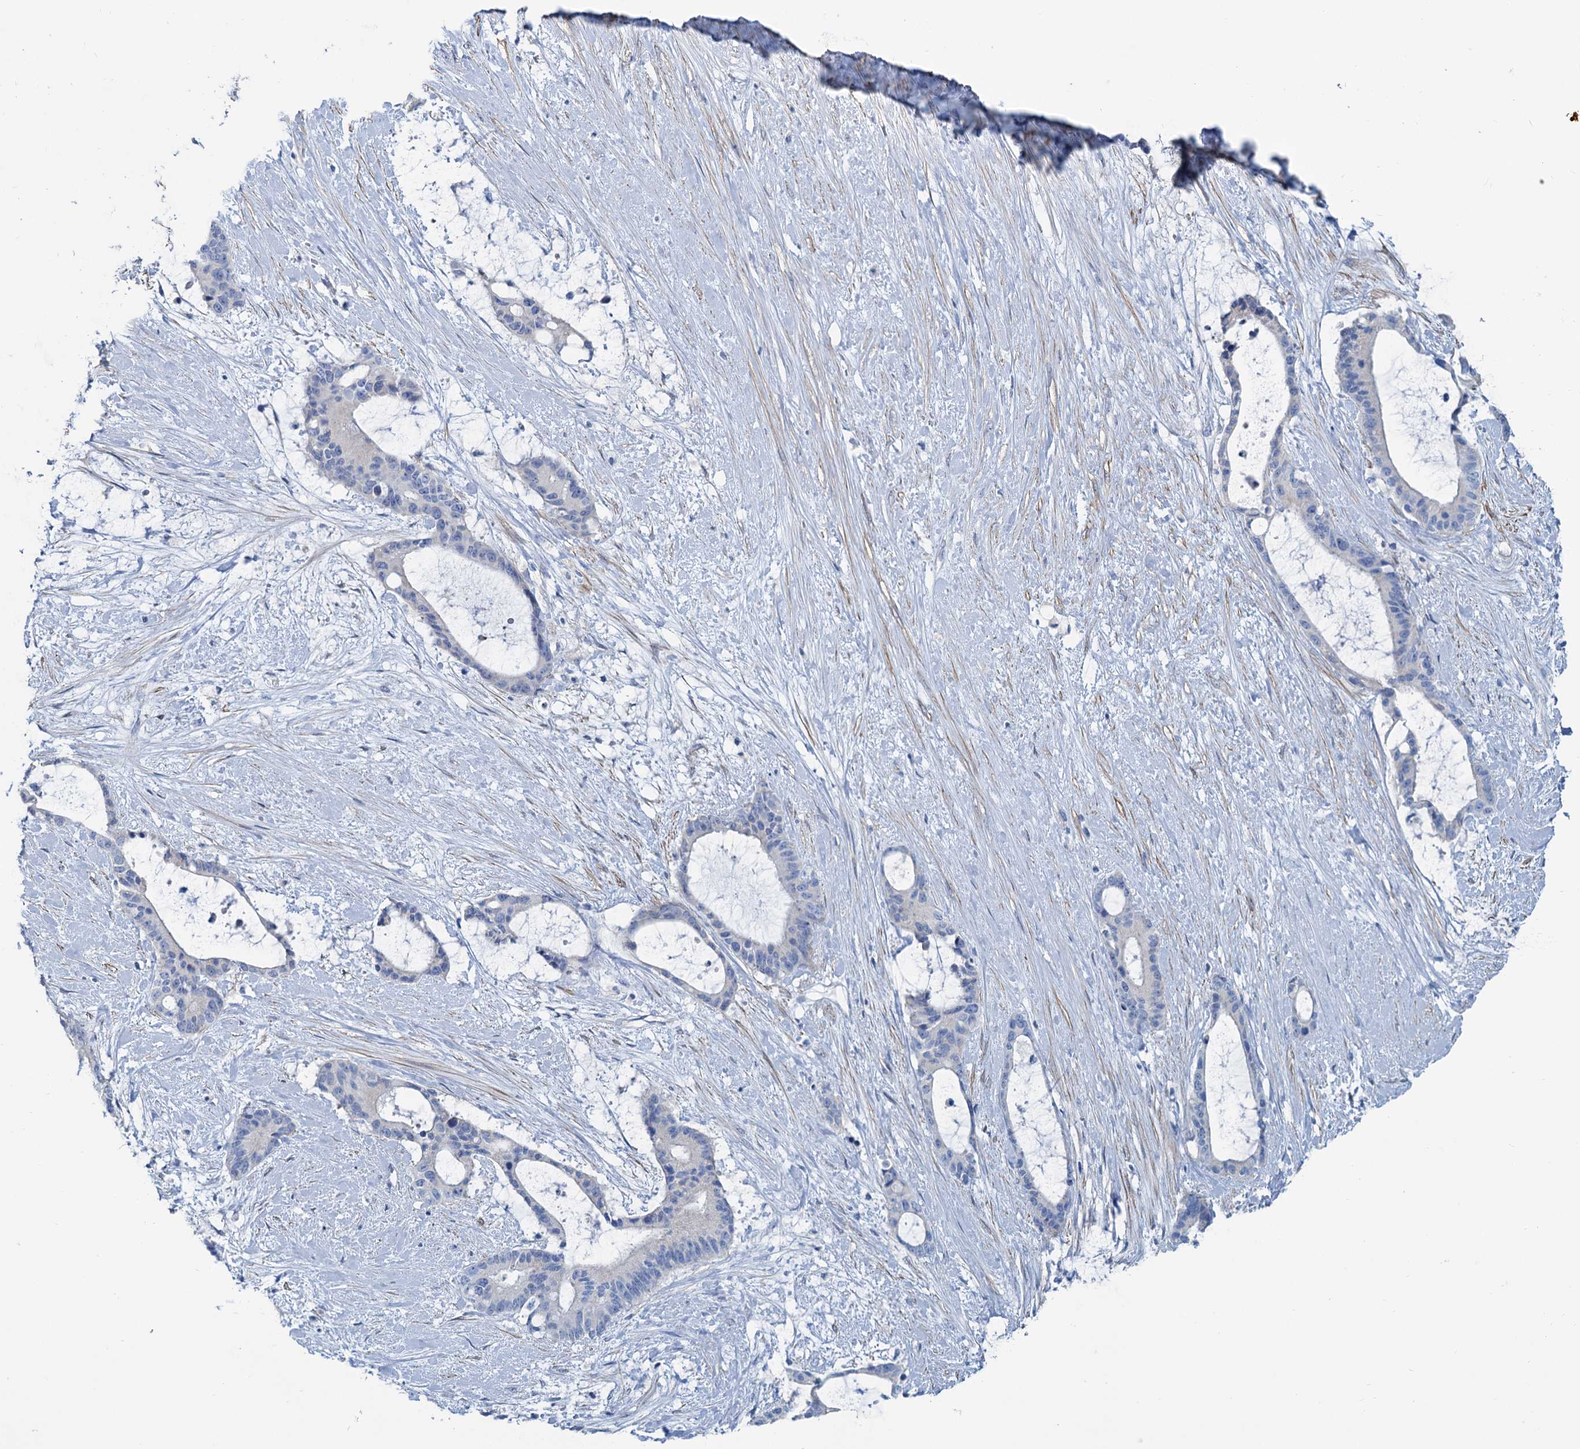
{"staining": {"intensity": "negative", "quantity": "none", "location": "none"}, "tissue": "liver cancer", "cell_type": "Tumor cells", "image_type": "cancer", "snomed": [{"axis": "morphology", "description": "Normal tissue, NOS"}, {"axis": "morphology", "description": "Cholangiocarcinoma"}, {"axis": "topography", "description": "Liver"}, {"axis": "topography", "description": "Peripheral nerve tissue"}], "caption": "This micrograph is of cholangiocarcinoma (liver) stained with IHC to label a protein in brown with the nuclei are counter-stained blue. There is no staining in tumor cells.", "gene": "SLC1A3", "patient": {"sex": "female", "age": 73}}